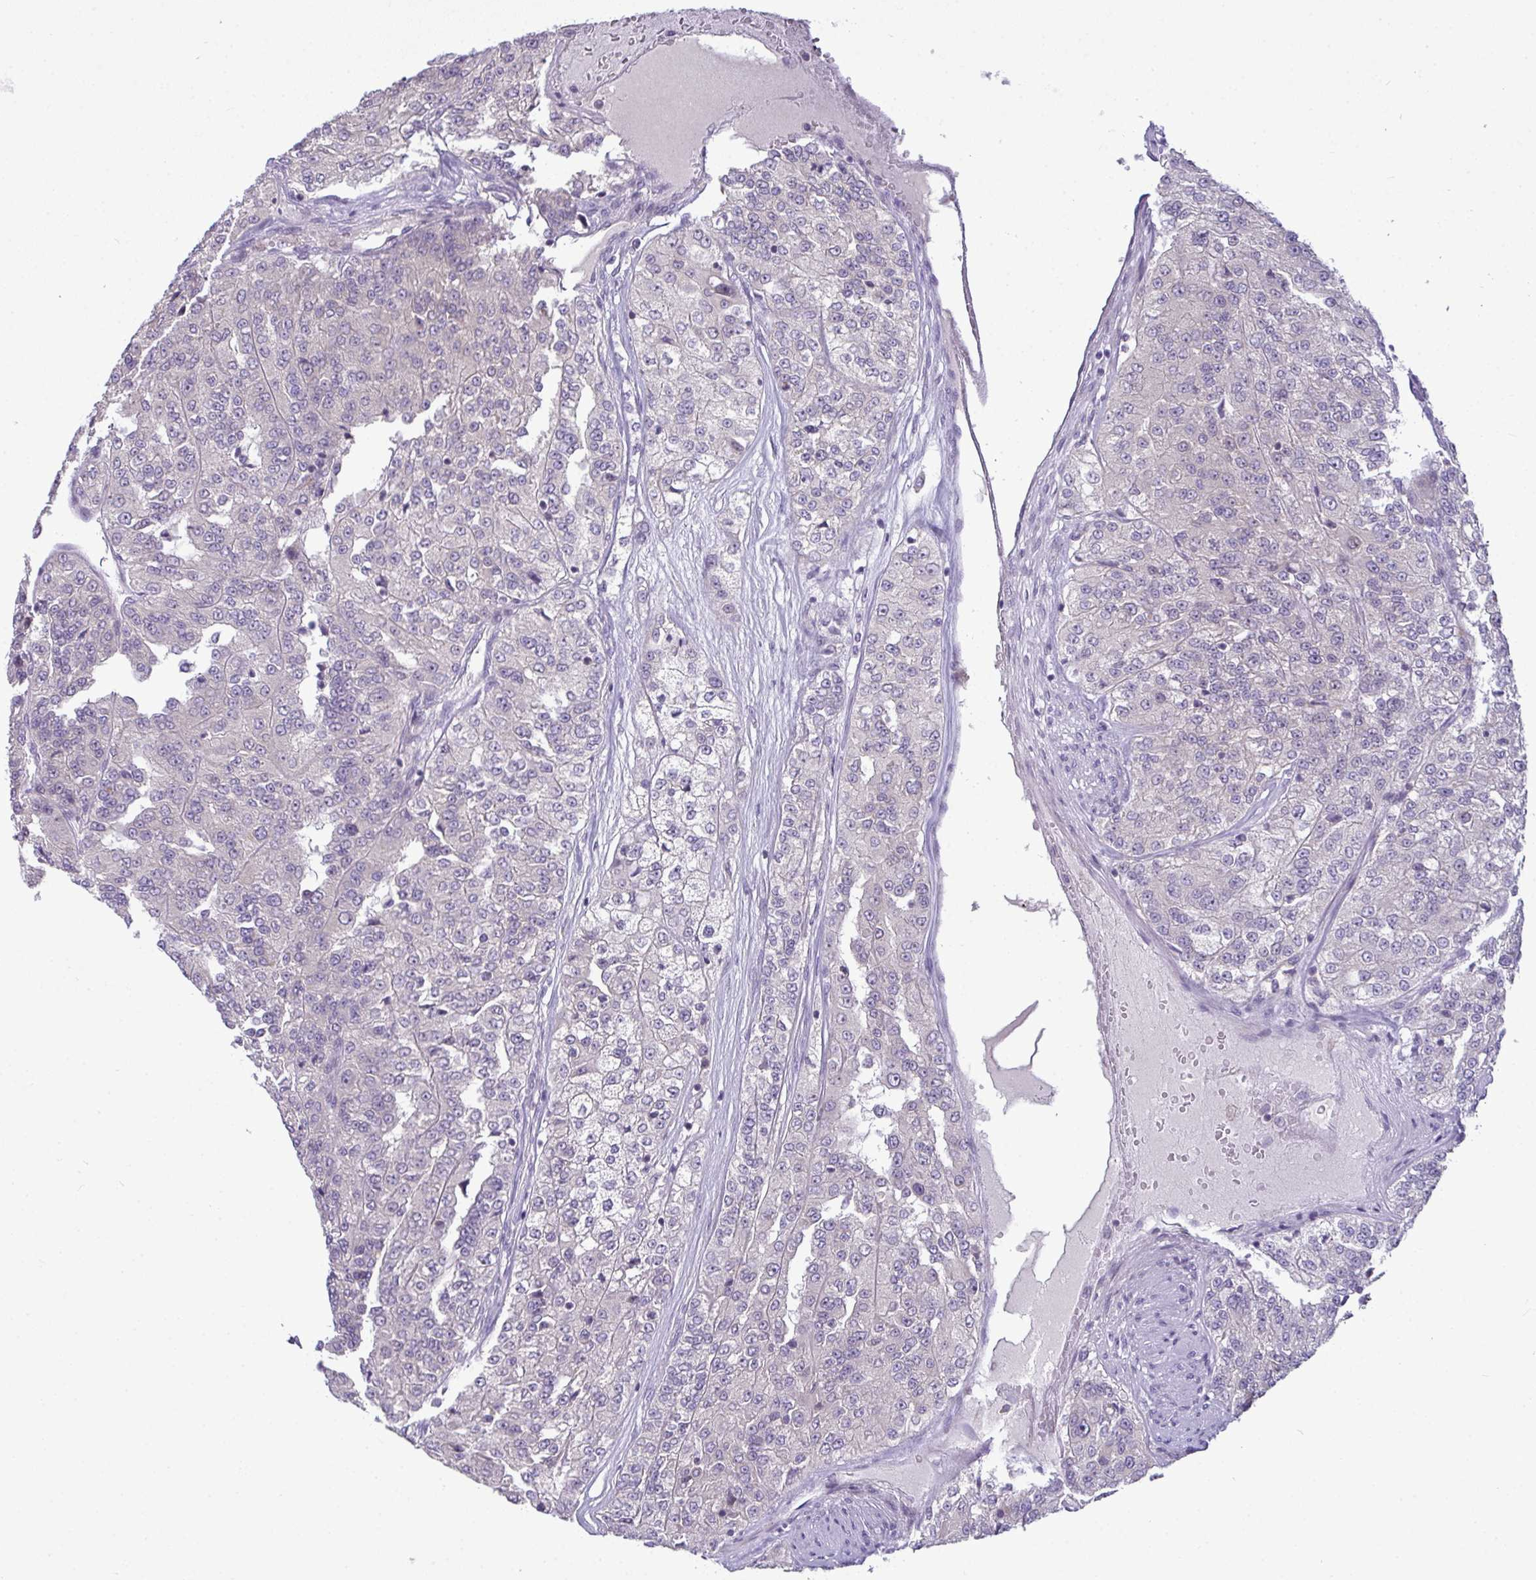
{"staining": {"intensity": "negative", "quantity": "none", "location": "none"}, "tissue": "renal cancer", "cell_type": "Tumor cells", "image_type": "cancer", "snomed": [{"axis": "morphology", "description": "Adenocarcinoma, NOS"}, {"axis": "topography", "description": "Kidney"}], "caption": "Immunohistochemical staining of human renal adenocarcinoma demonstrates no significant expression in tumor cells.", "gene": "NT5C1A", "patient": {"sex": "female", "age": 63}}